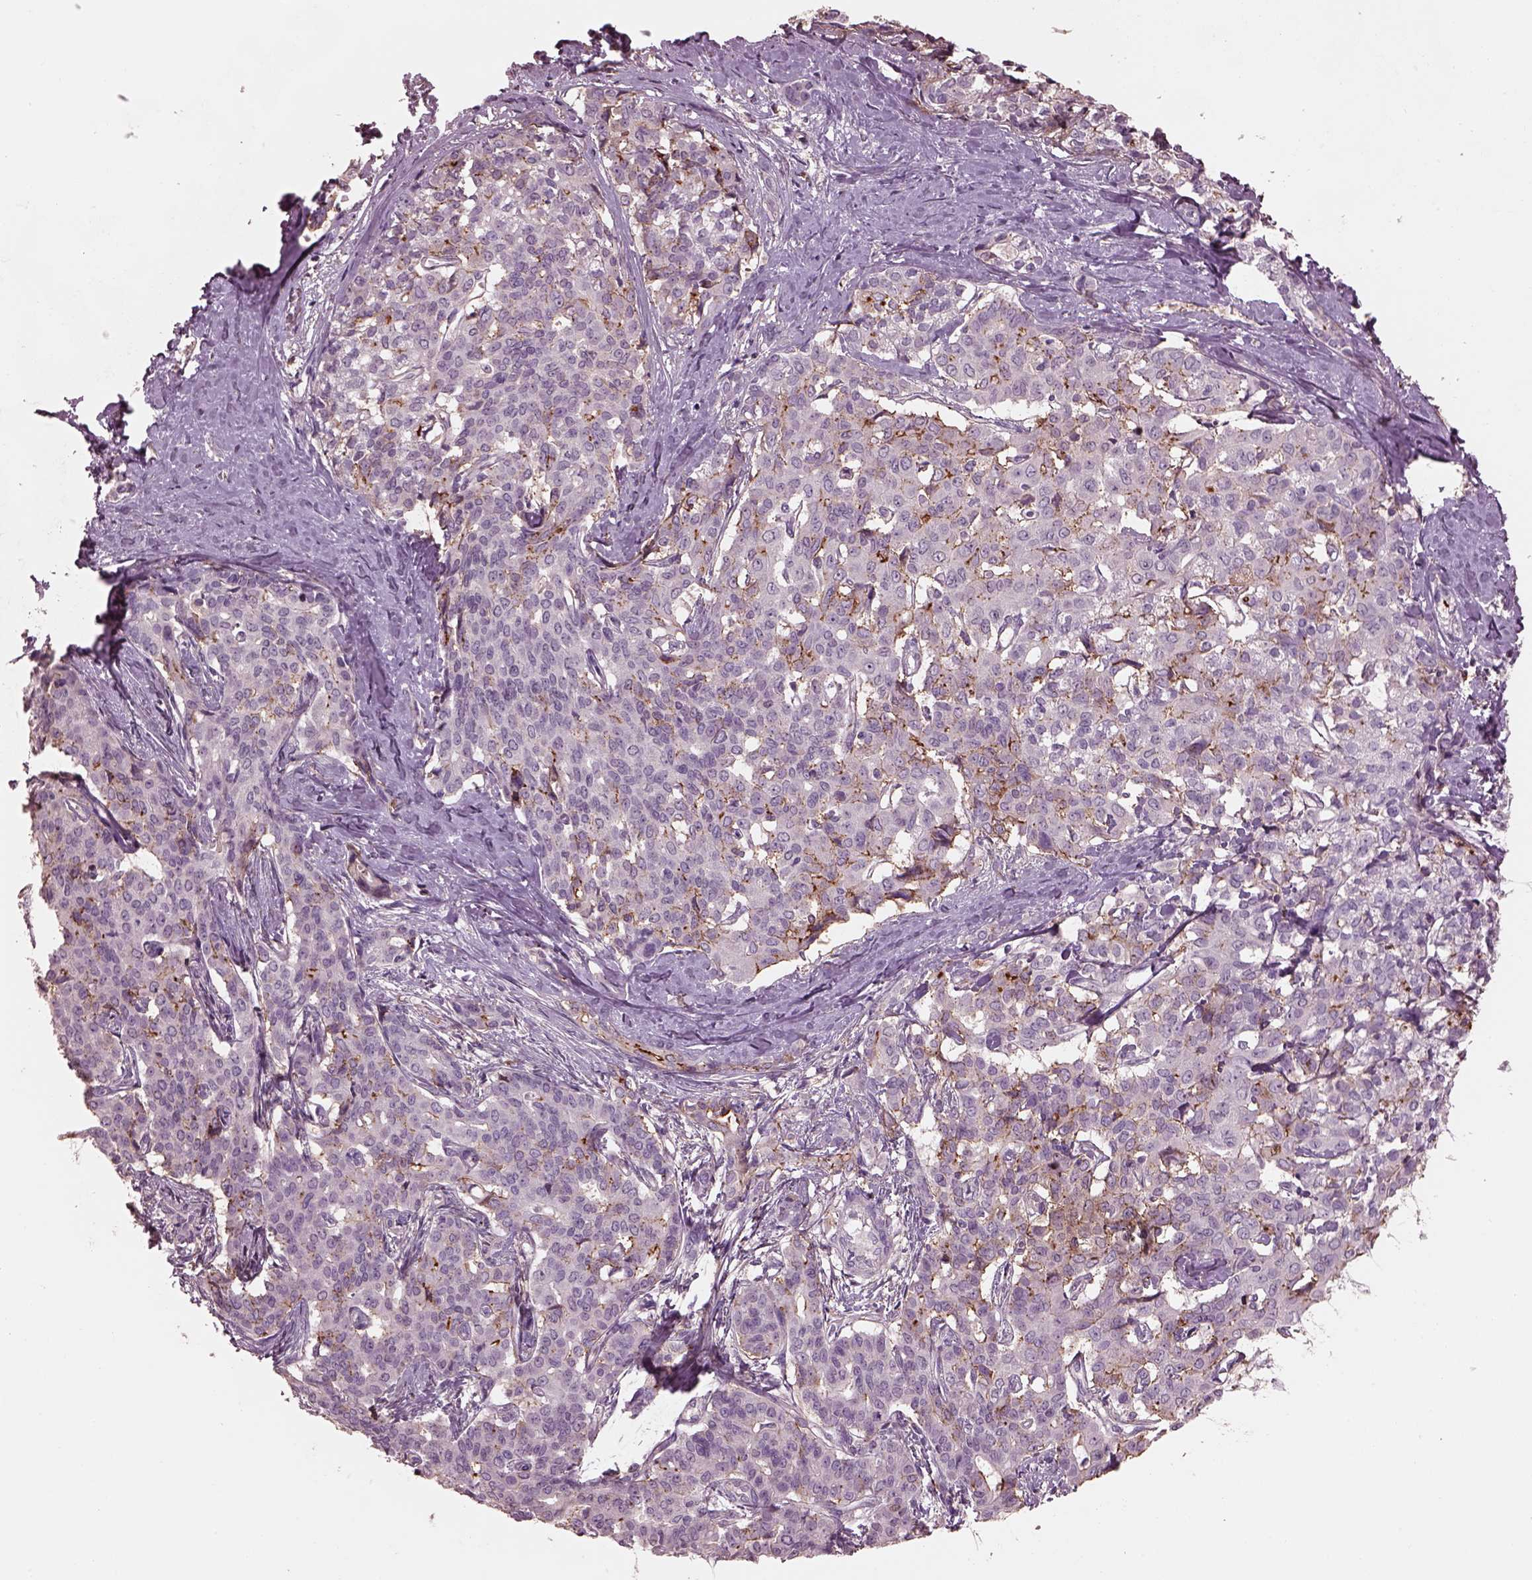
{"staining": {"intensity": "negative", "quantity": "none", "location": "none"}, "tissue": "liver cancer", "cell_type": "Tumor cells", "image_type": "cancer", "snomed": [{"axis": "morphology", "description": "Cholangiocarcinoma"}, {"axis": "topography", "description": "Liver"}], "caption": "DAB immunohistochemical staining of cholangiocarcinoma (liver) displays no significant staining in tumor cells.", "gene": "SRI", "patient": {"sex": "female", "age": 47}}